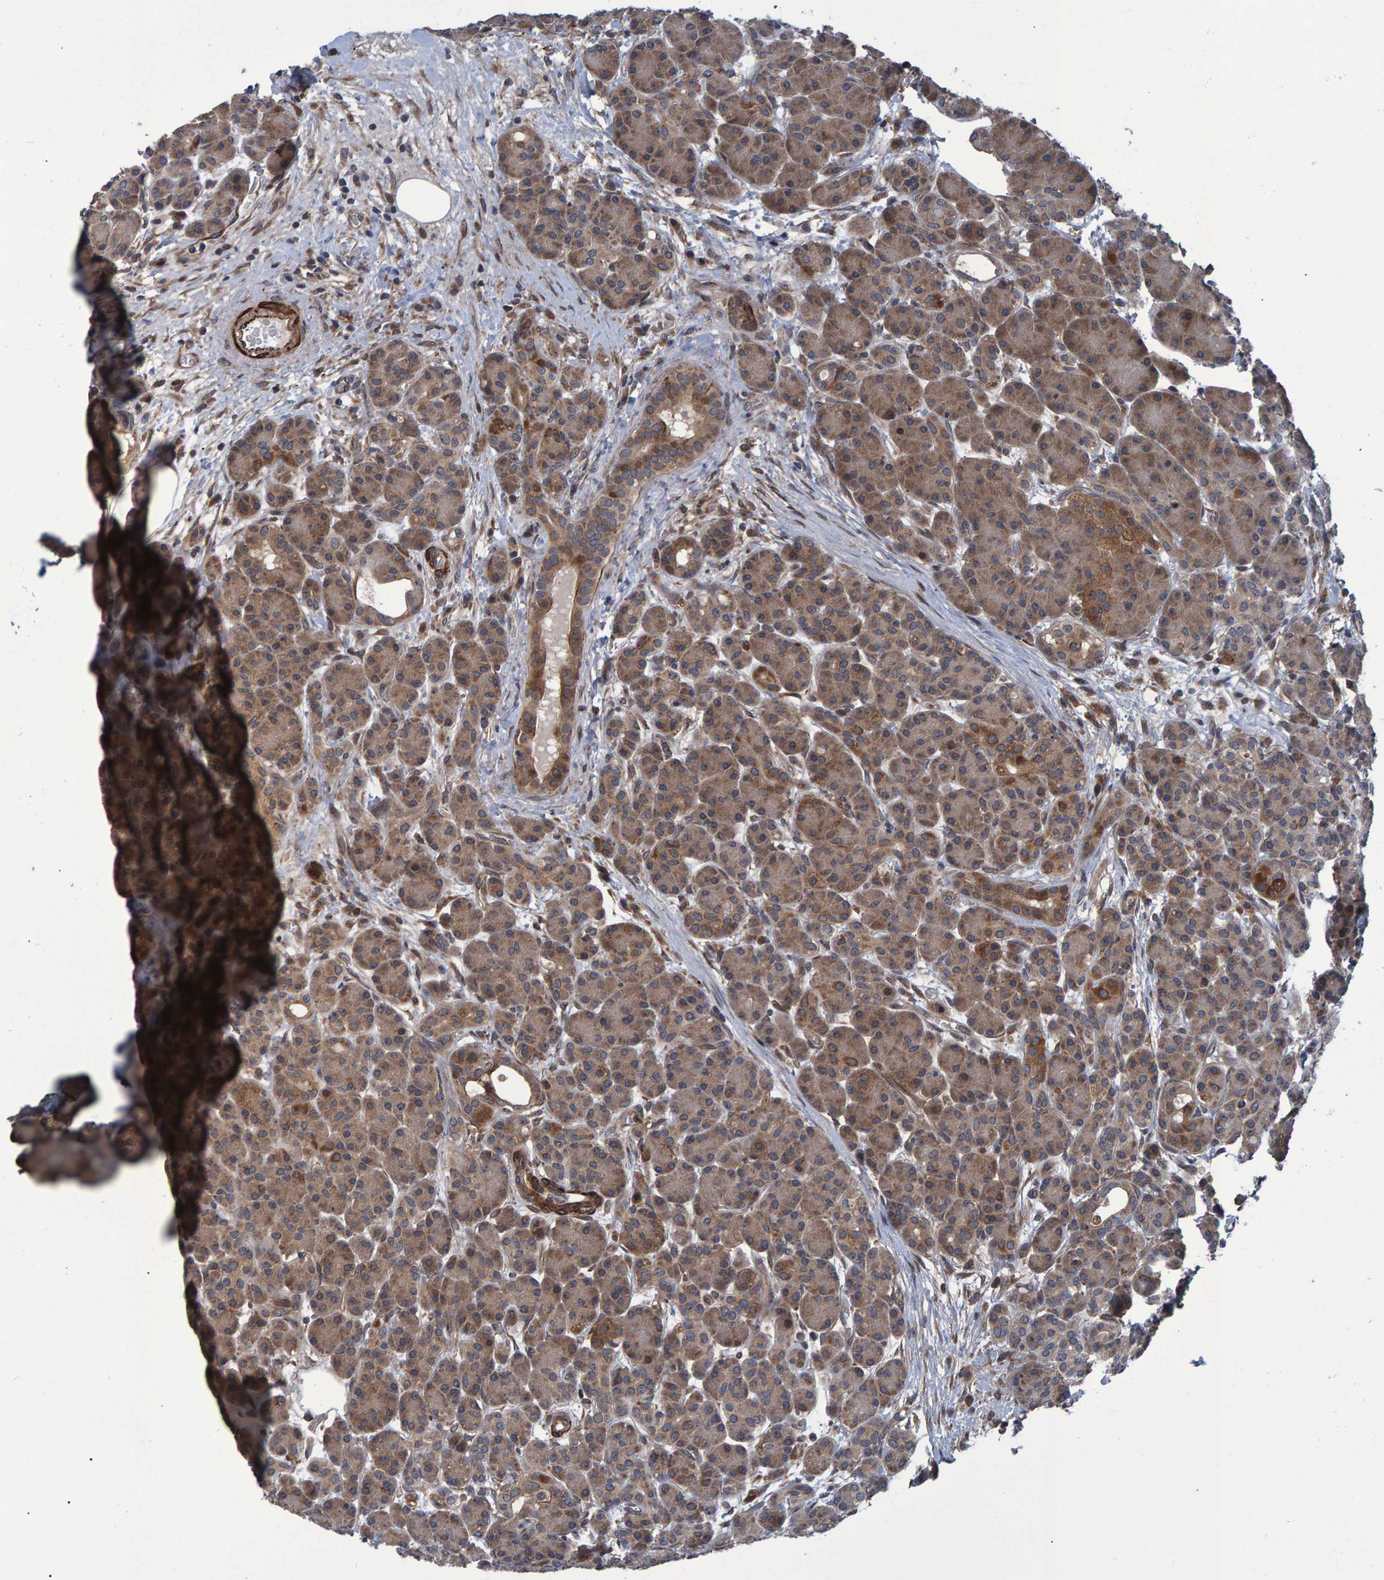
{"staining": {"intensity": "moderate", "quantity": ">75%", "location": "cytoplasmic/membranous"}, "tissue": "pancreas", "cell_type": "Exocrine glandular cells", "image_type": "normal", "snomed": [{"axis": "morphology", "description": "Normal tissue, NOS"}, {"axis": "topography", "description": "Pancreas"}], "caption": "An immunohistochemistry (IHC) histopathology image of benign tissue is shown. Protein staining in brown shows moderate cytoplasmic/membranous positivity in pancreas within exocrine glandular cells.", "gene": "ATP6V1H", "patient": {"sex": "male", "age": 63}}